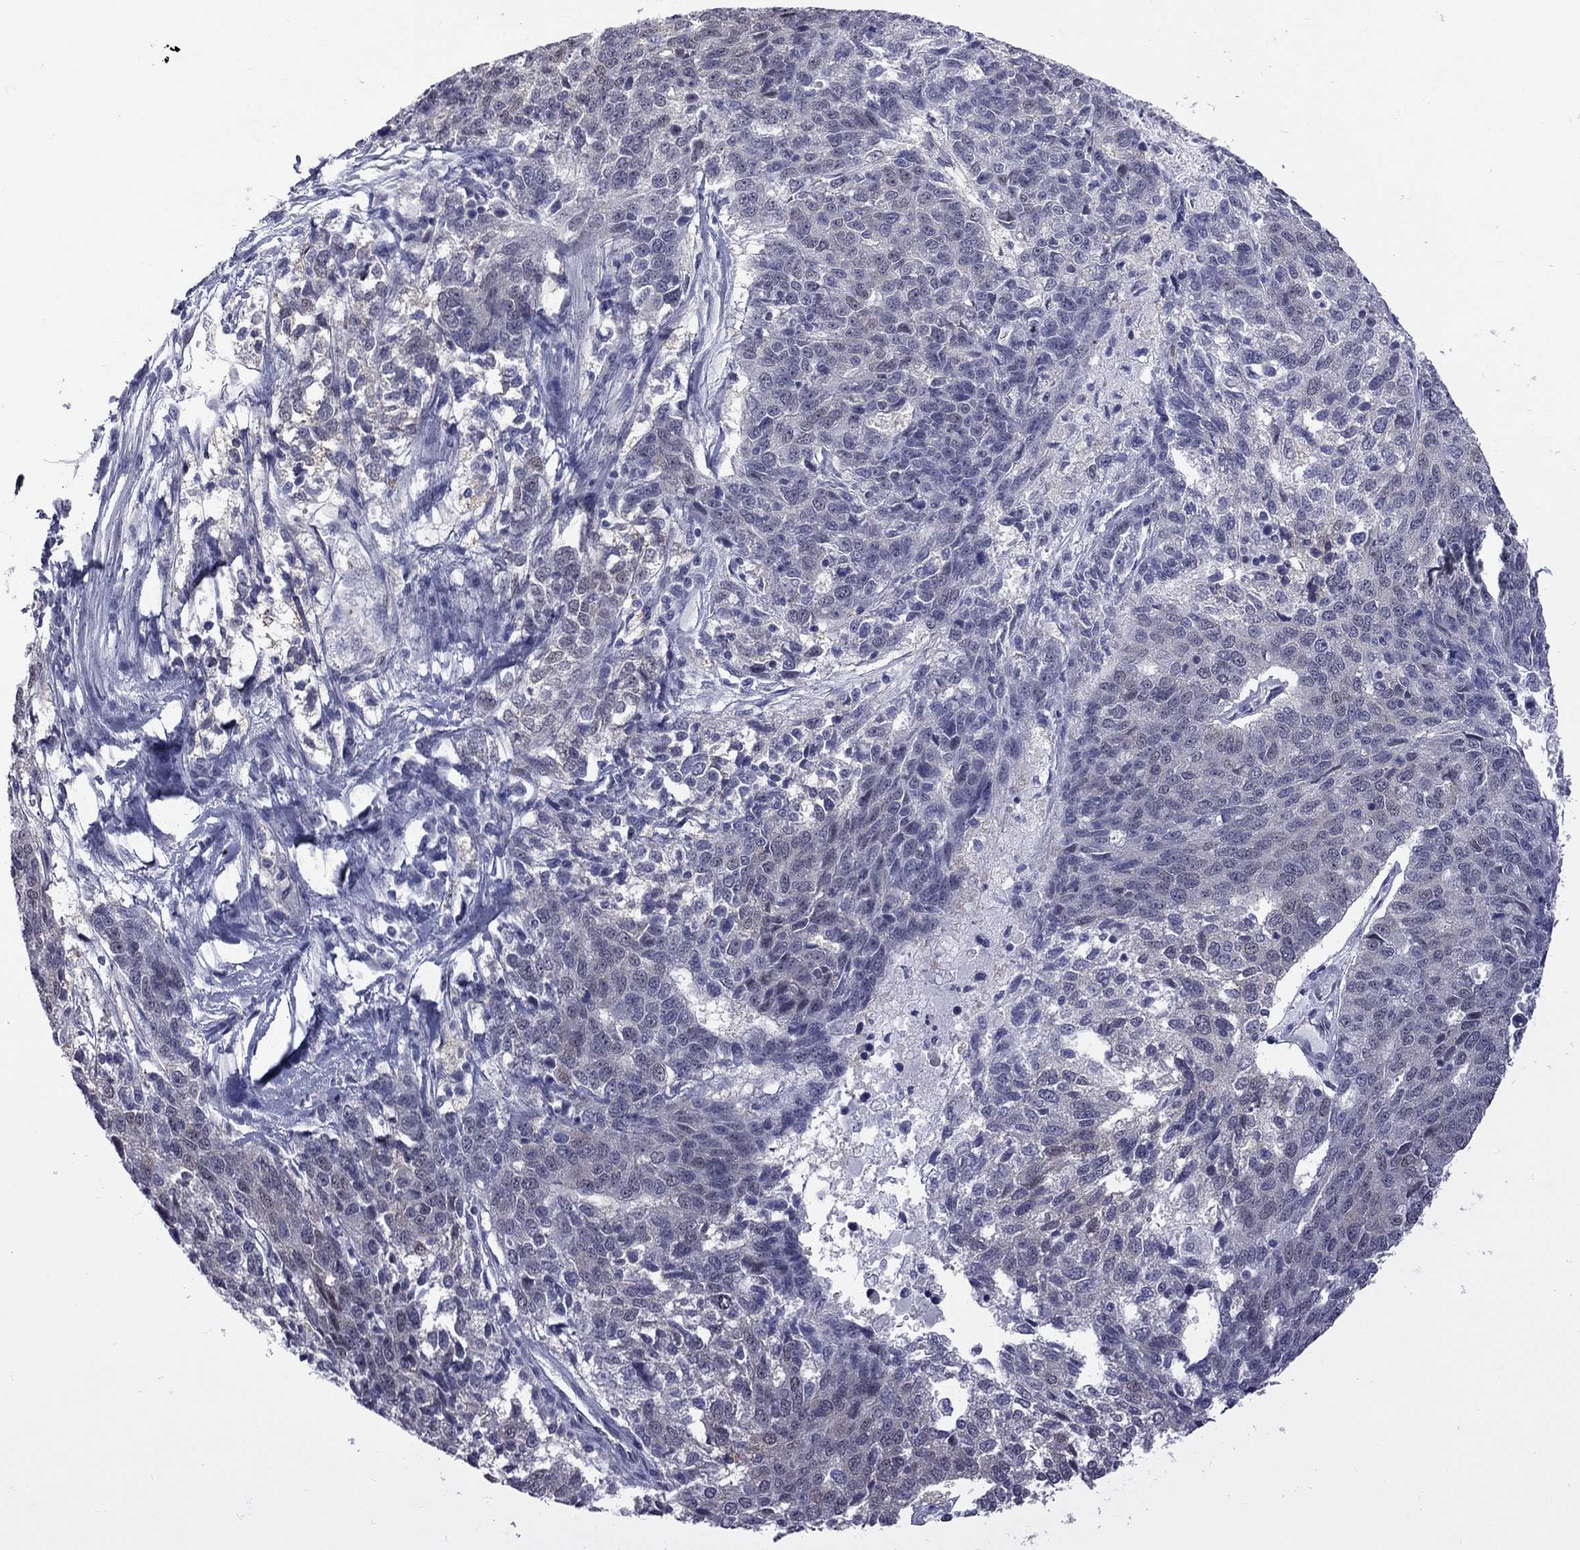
{"staining": {"intensity": "weak", "quantity": "<25%", "location": "cytoplasmic/membranous"}, "tissue": "ovarian cancer", "cell_type": "Tumor cells", "image_type": "cancer", "snomed": [{"axis": "morphology", "description": "Cystadenocarcinoma, serous, NOS"}, {"axis": "topography", "description": "Ovary"}], "caption": "The histopathology image reveals no significant expression in tumor cells of ovarian serous cystadenocarcinoma.", "gene": "POU5F2", "patient": {"sex": "female", "age": 71}}